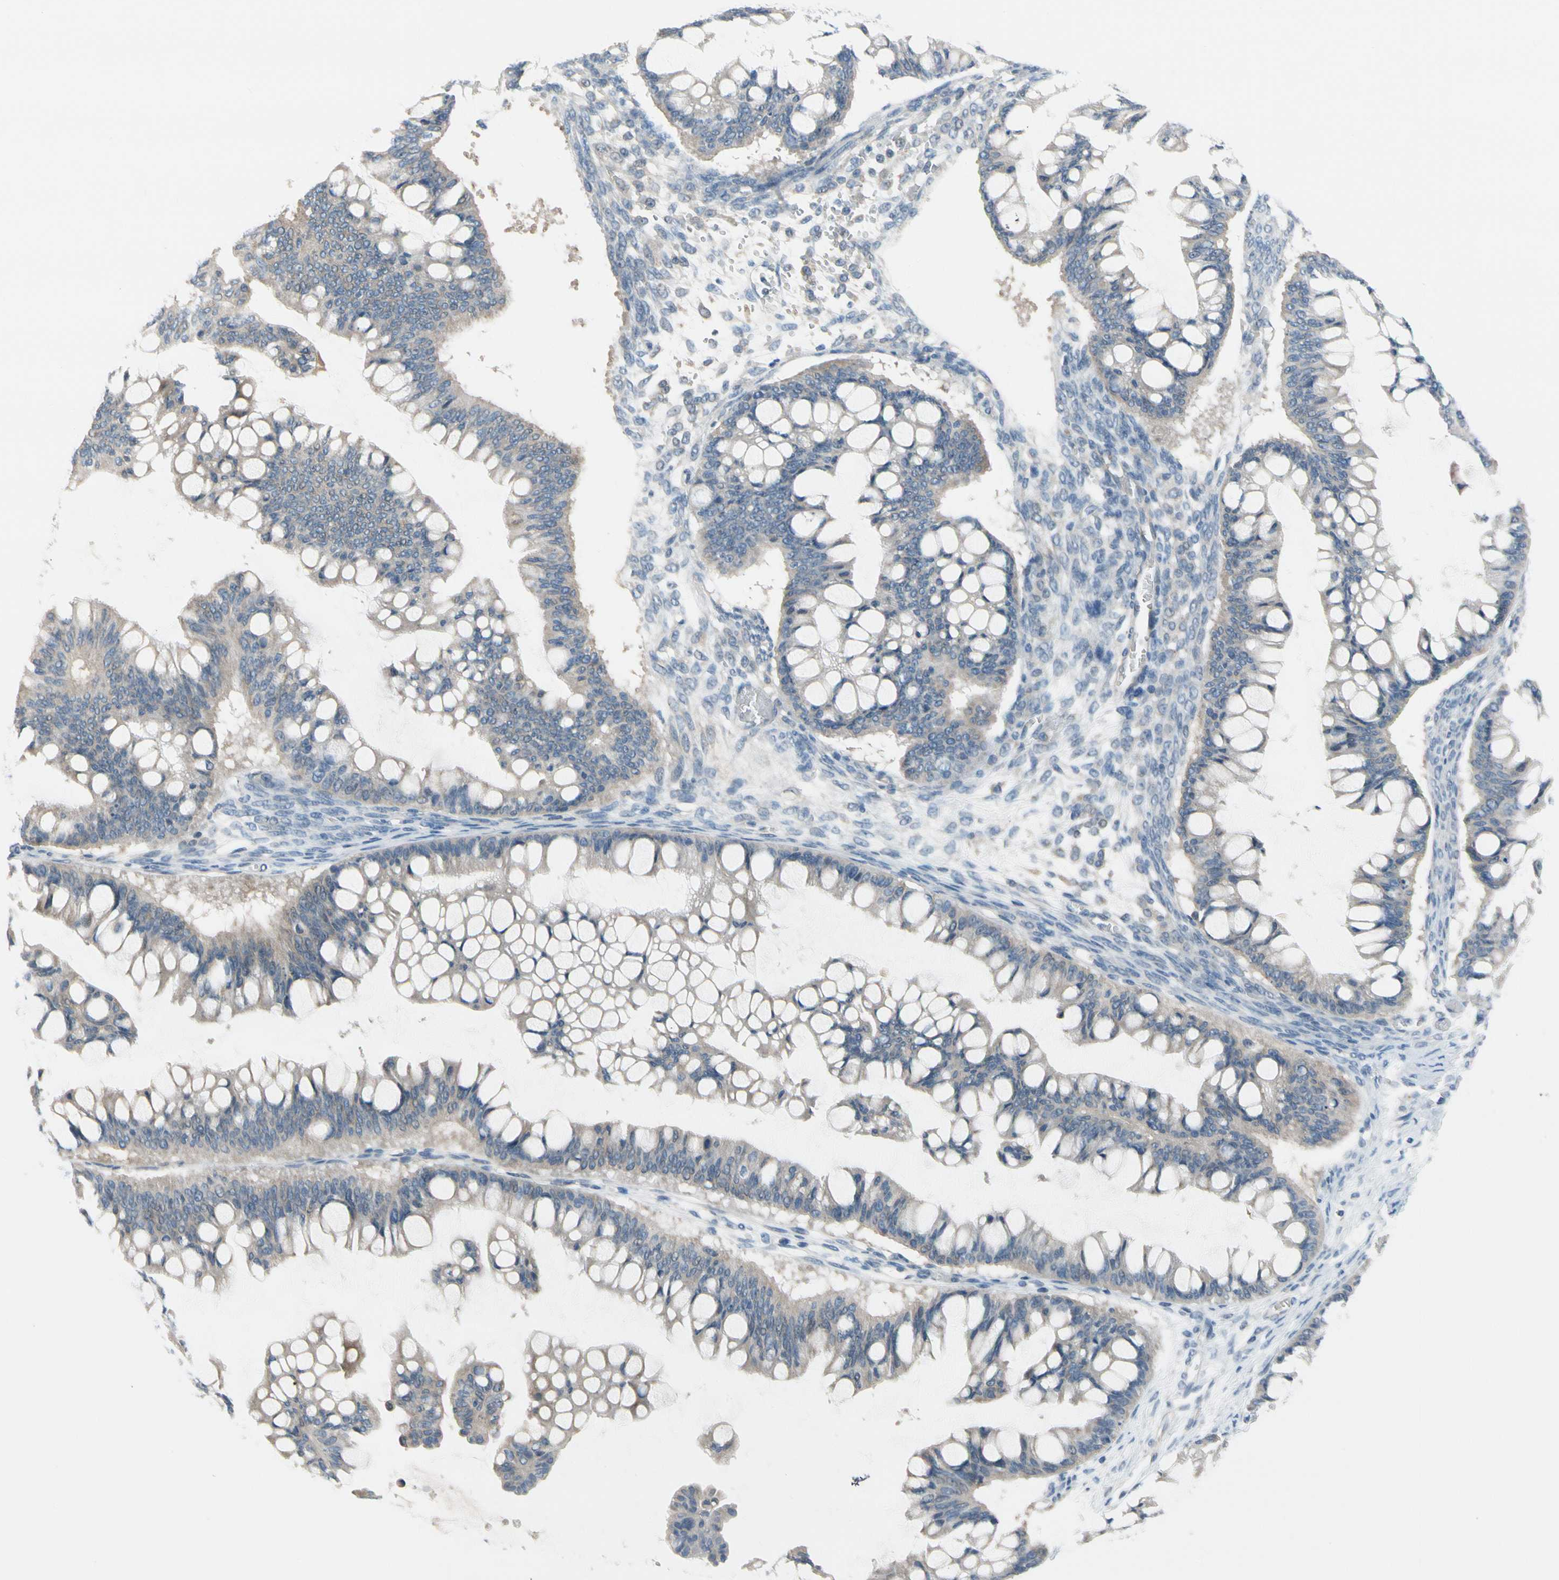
{"staining": {"intensity": "weak", "quantity": "25%-75%", "location": "cytoplasmic/membranous"}, "tissue": "ovarian cancer", "cell_type": "Tumor cells", "image_type": "cancer", "snomed": [{"axis": "morphology", "description": "Cystadenocarcinoma, mucinous, NOS"}, {"axis": "topography", "description": "Ovary"}], "caption": "A histopathology image of human ovarian cancer (mucinous cystadenocarcinoma) stained for a protein exhibits weak cytoplasmic/membranous brown staining in tumor cells.", "gene": "CNDP1", "patient": {"sex": "female", "age": 73}}